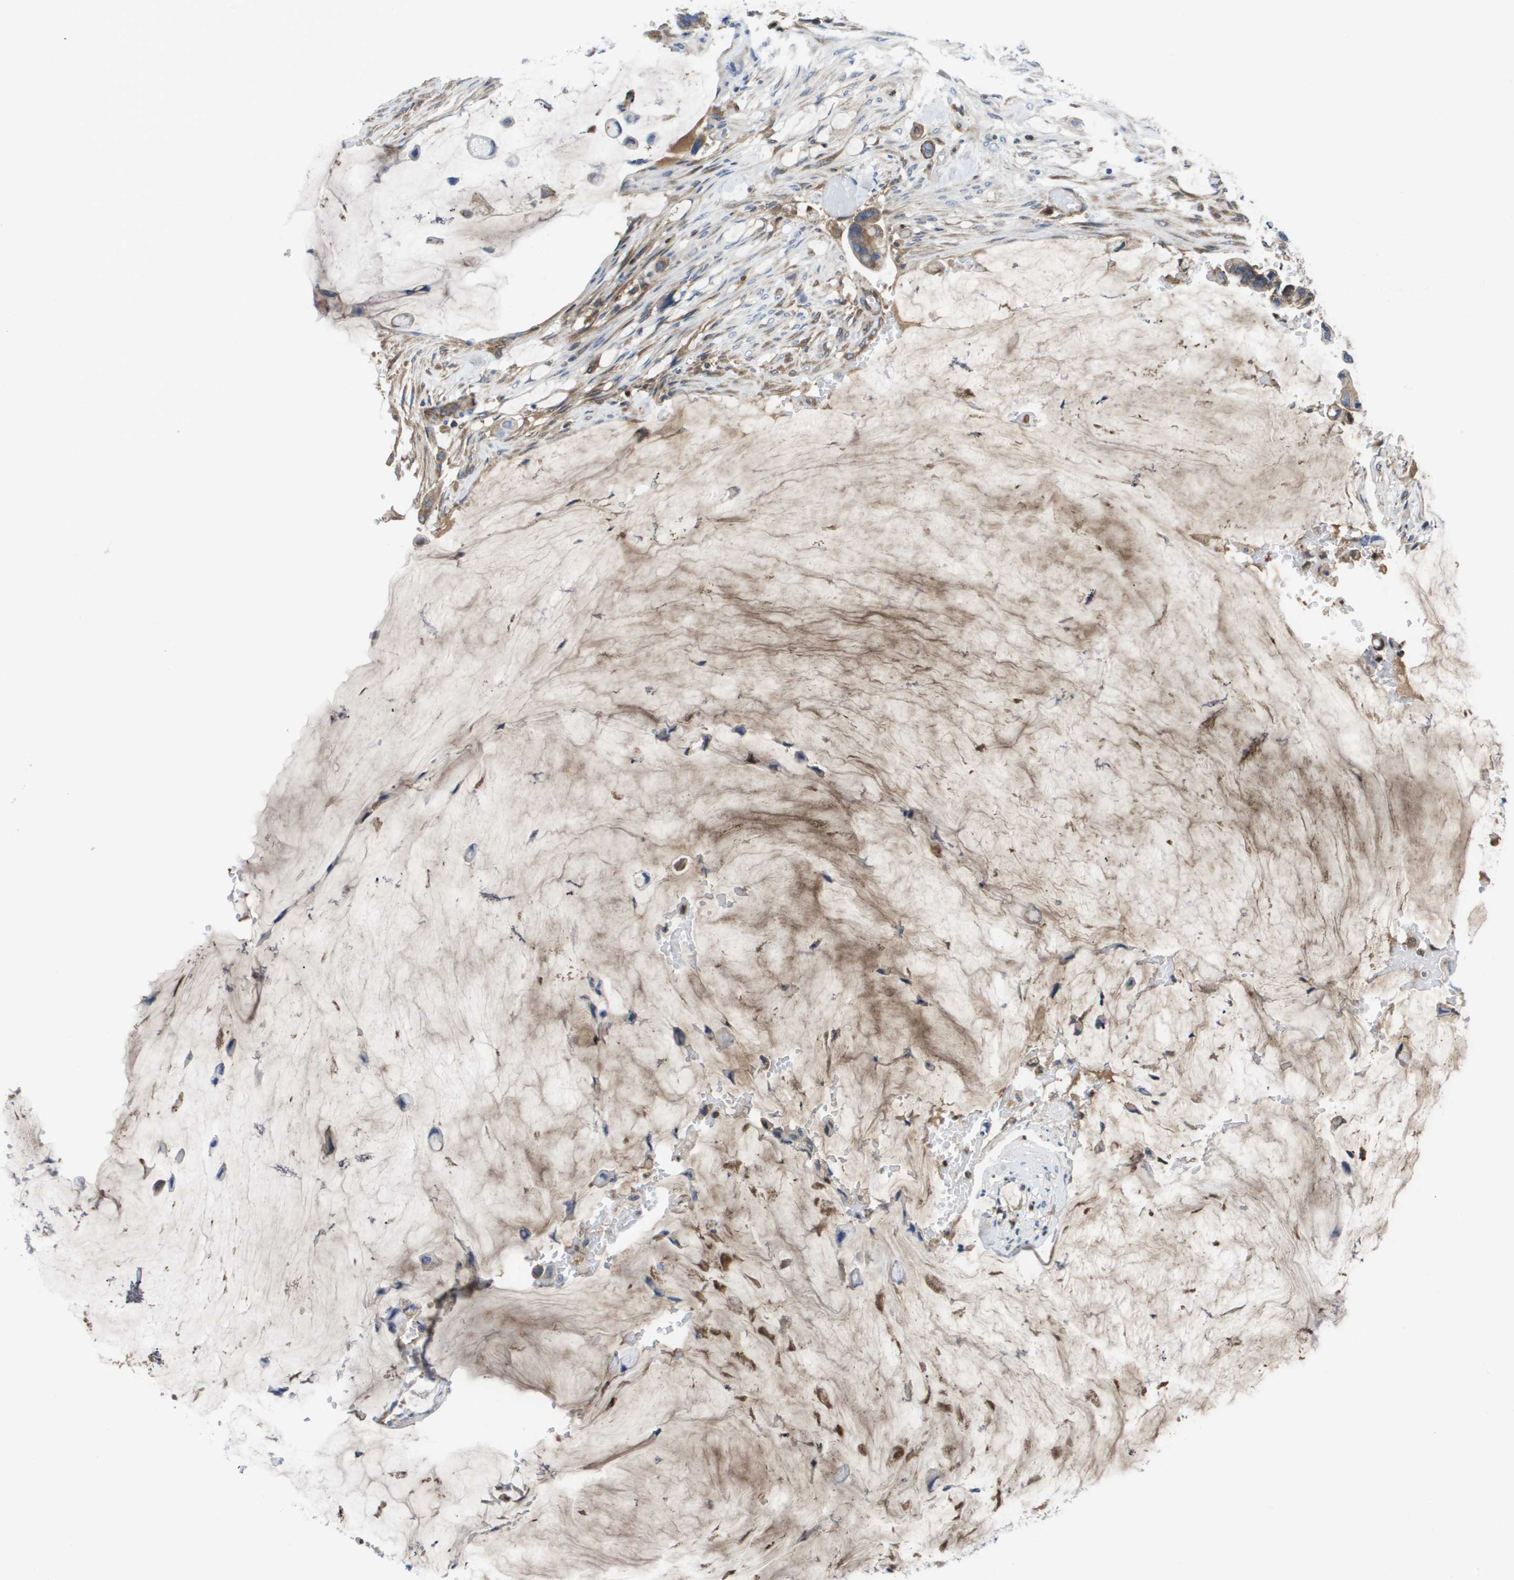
{"staining": {"intensity": "weak", "quantity": ">75%", "location": "cytoplasmic/membranous"}, "tissue": "pancreatic cancer", "cell_type": "Tumor cells", "image_type": "cancer", "snomed": [{"axis": "morphology", "description": "Adenocarcinoma, NOS"}, {"axis": "topography", "description": "Pancreas"}], "caption": "This micrograph reveals immunohistochemistry staining of human pancreatic adenocarcinoma, with low weak cytoplasmic/membranous positivity in approximately >75% of tumor cells.", "gene": "SERPINC1", "patient": {"sex": "male", "age": 41}}